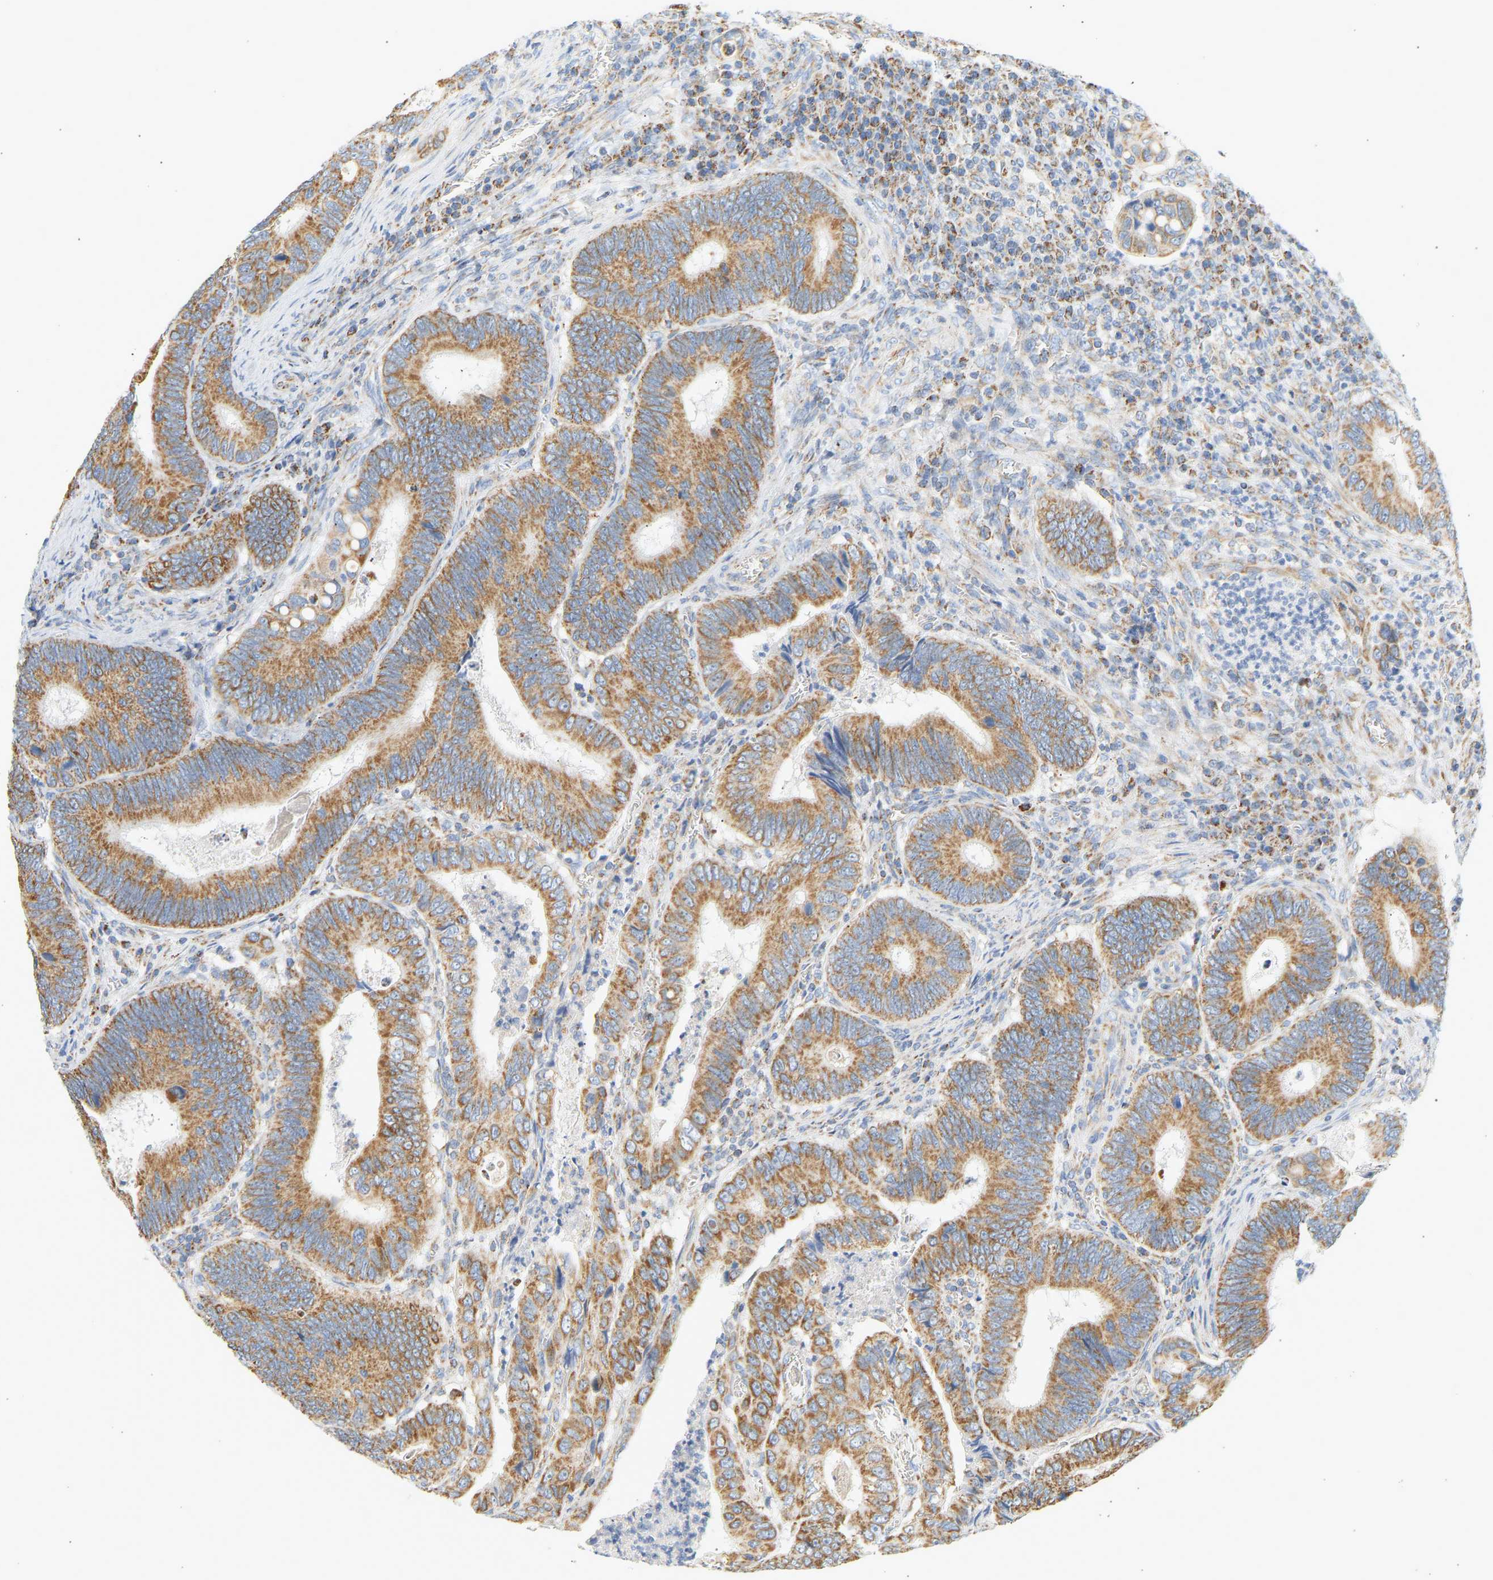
{"staining": {"intensity": "moderate", "quantity": ">75%", "location": "cytoplasmic/membranous"}, "tissue": "colorectal cancer", "cell_type": "Tumor cells", "image_type": "cancer", "snomed": [{"axis": "morphology", "description": "Inflammation, NOS"}, {"axis": "morphology", "description": "Adenocarcinoma, NOS"}, {"axis": "topography", "description": "Colon"}], "caption": "Protein expression by IHC exhibits moderate cytoplasmic/membranous staining in approximately >75% of tumor cells in colorectal adenocarcinoma.", "gene": "GRPEL2", "patient": {"sex": "male", "age": 72}}